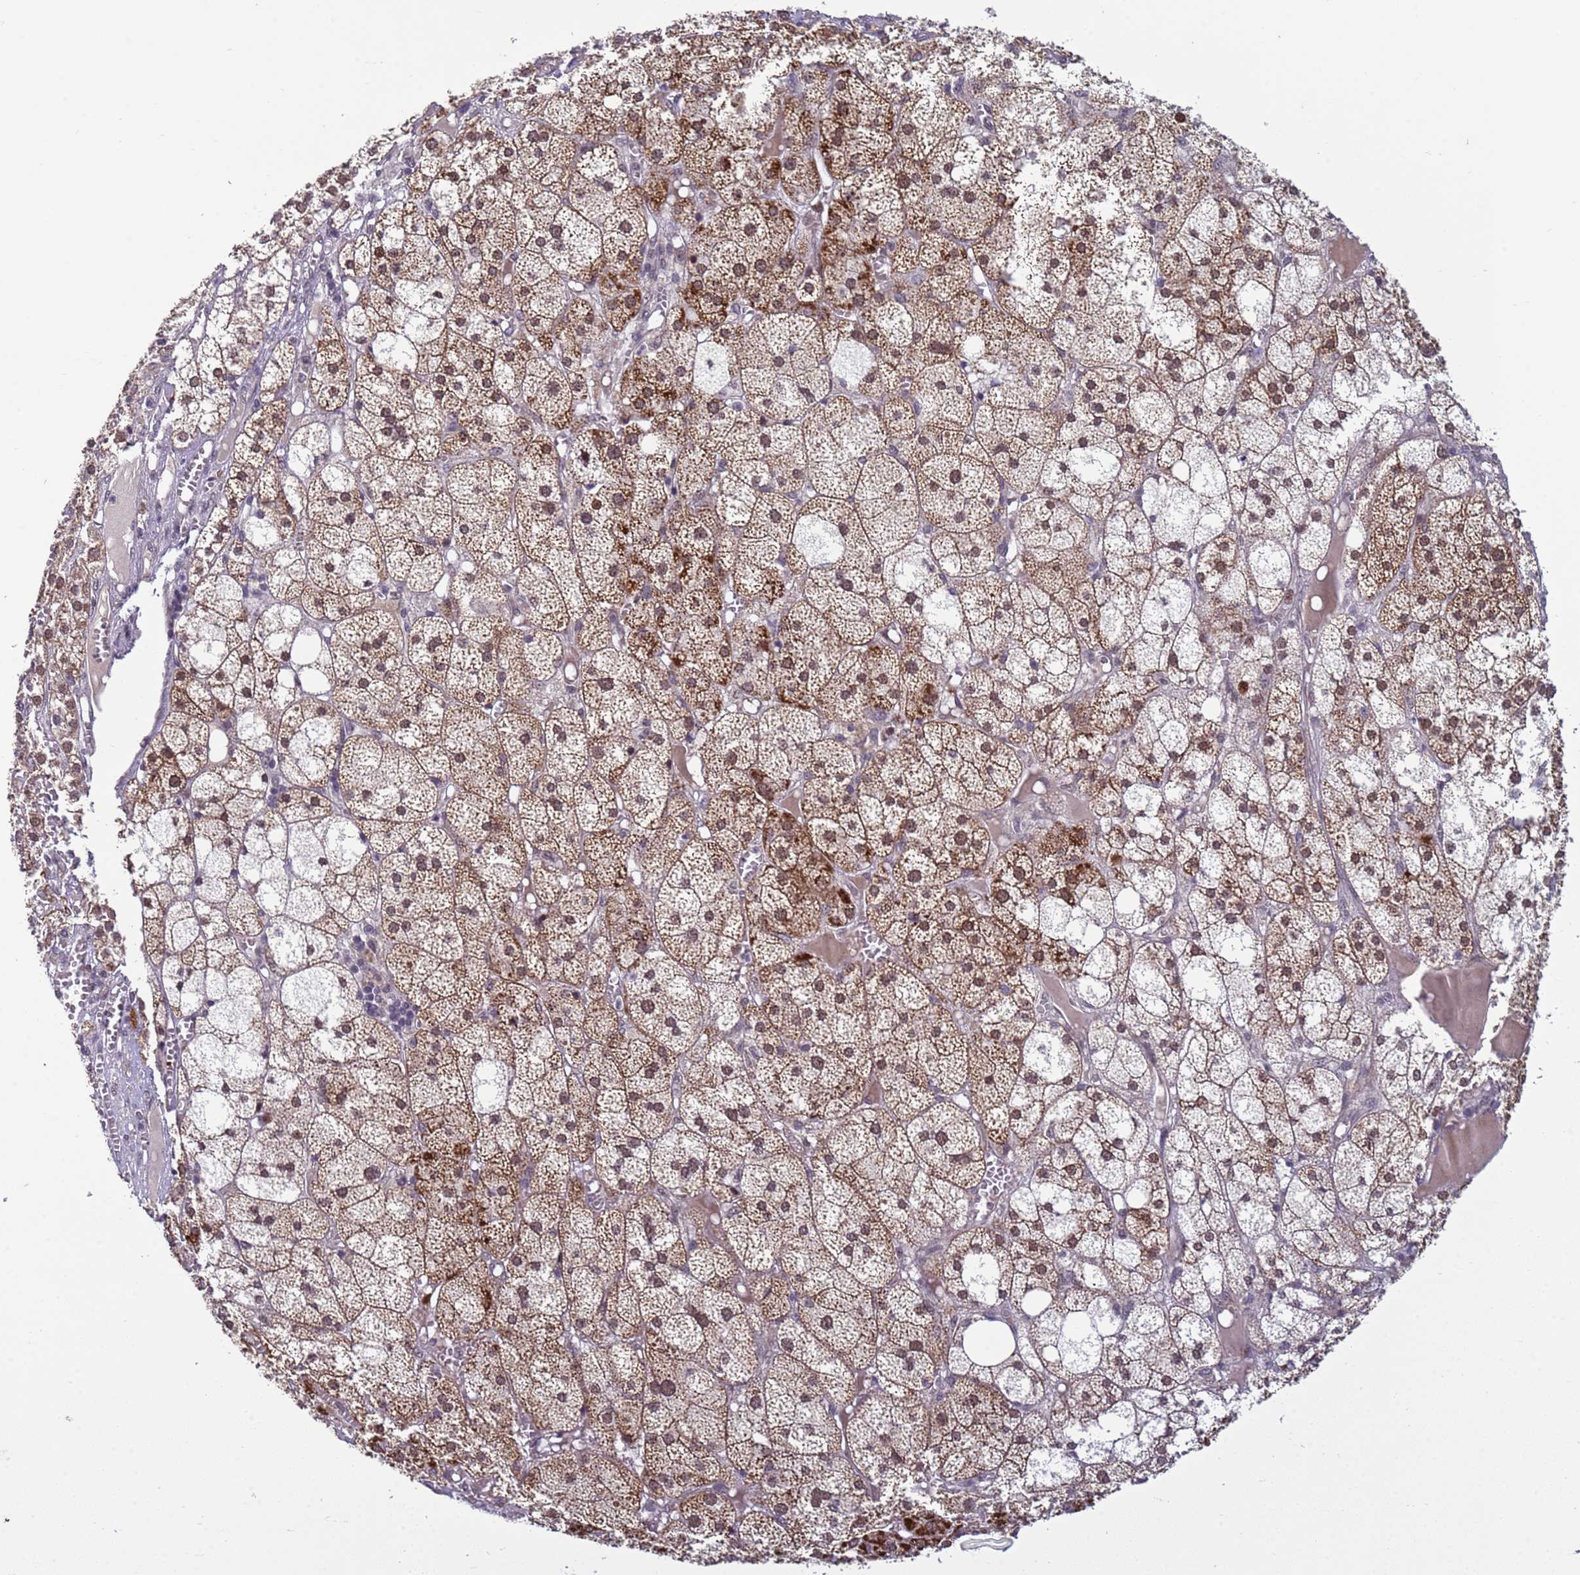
{"staining": {"intensity": "strong", "quantity": "<25%", "location": "cytoplasmic/membranous,nuclear"}, "tissue": "adrenal gland", "cell_type": "Glandular cells", "image_type": "normal", "snomed": [{"axis": "morphology", "description": "Normal tissue, NOS"}, {"axis": "topography", "description": "Adrenal gland"}], "caption": "A brown stain highlights strong cytoplasmic/membranous,nuclear expression of a protein in glandular cells of normal adrenal gland.", "gene": "SHC3", "patient": {"sex": "female", "age": 61}}